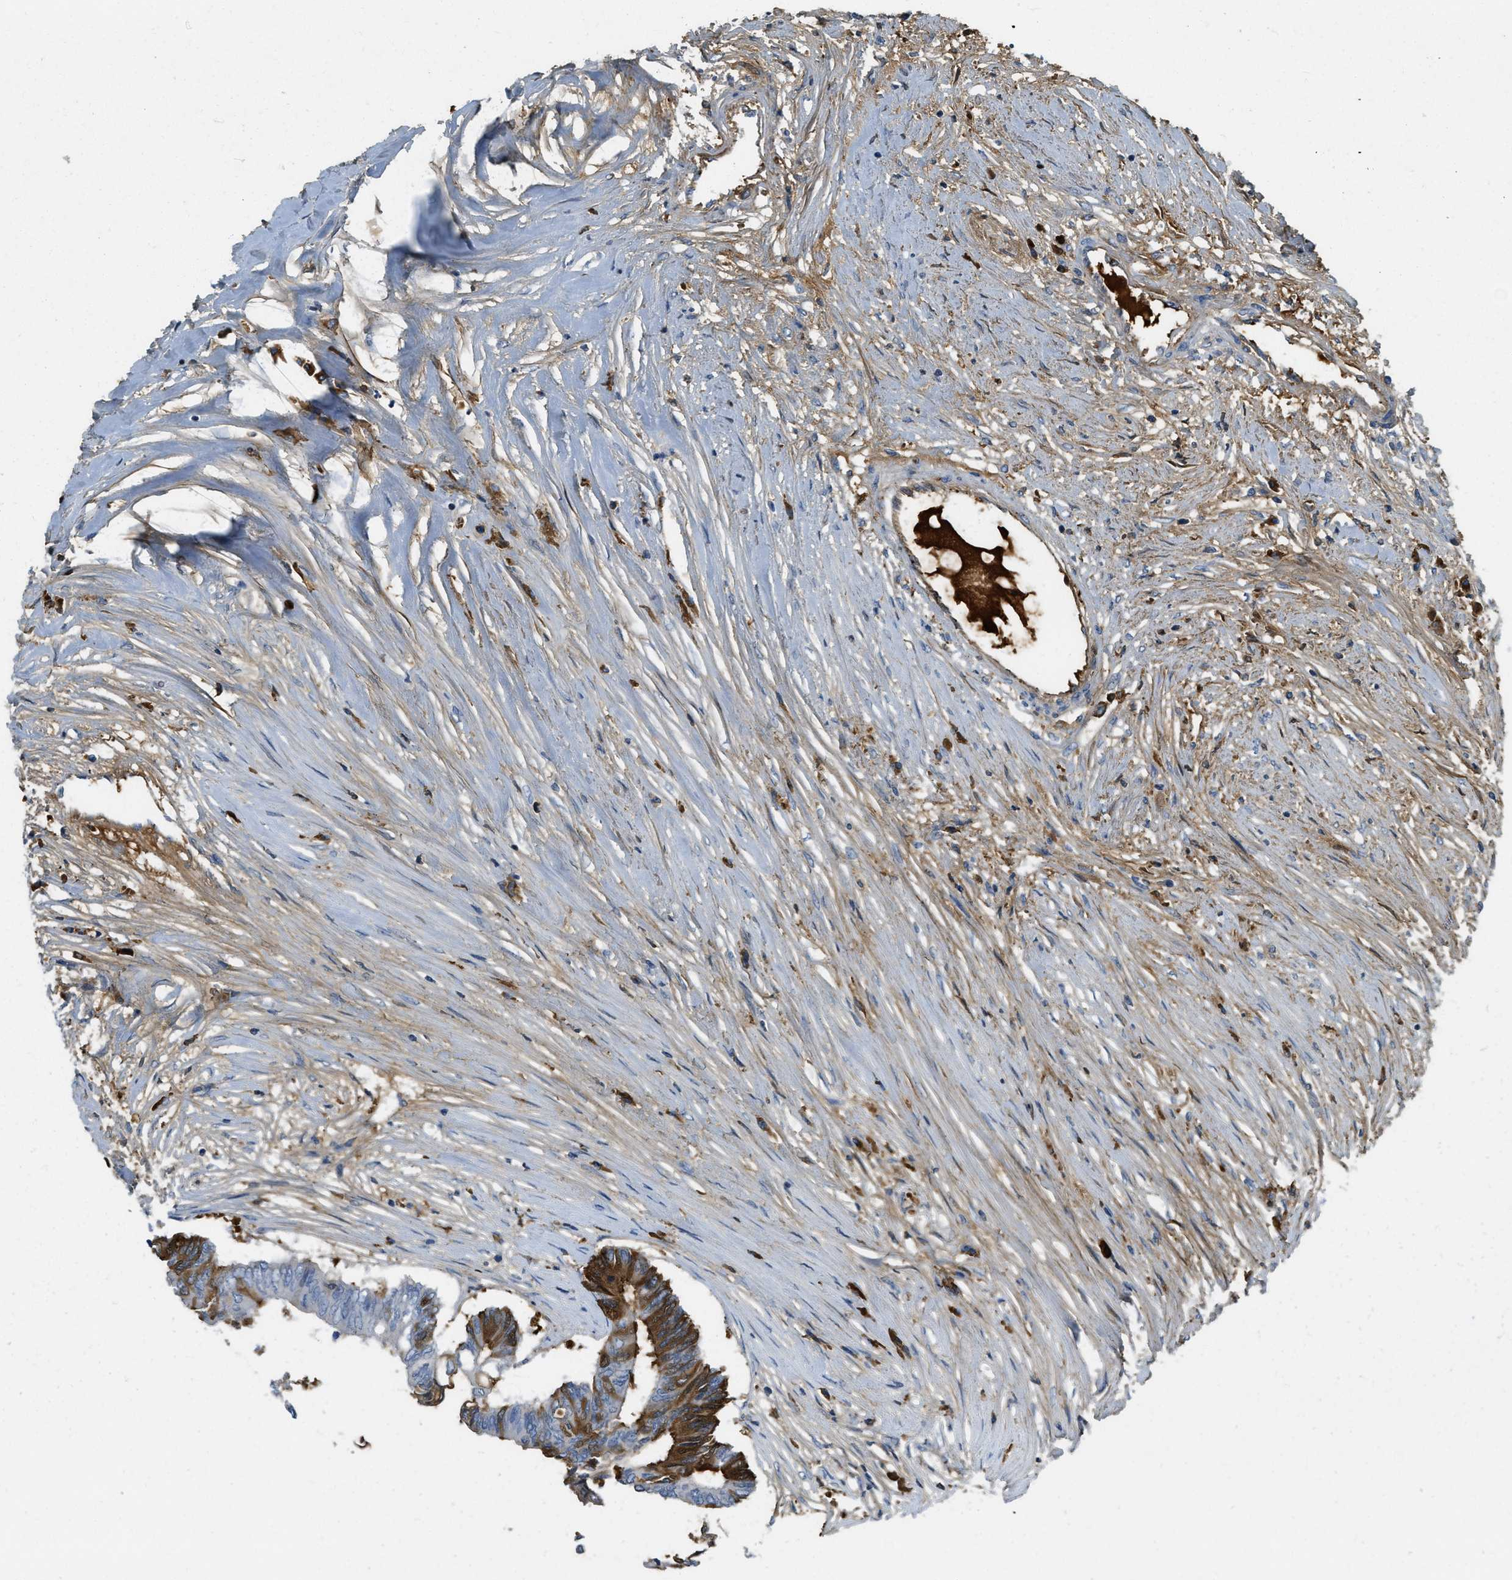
{"staining": {"intensity": "moderate", "quantity": "<25%", "location": "cytoplasmic/membranous,nuclear"}, "tissue": "colorectal cancer", "cell_type": "Tumor cells", "image_type": "cancer", "snomed": [{"axis": "morphology", "description": "Adenocarcinoma, NOS"}, {"axis": "topography", "description": "Rectum"}], "caption": "This micrograph exhibits colorectal cancer (adenocarcinoma) stained with immunohistochemistry (IHC) to label a protein in brown. The cytoplasmic/membranous and nuclear of tumor cells show moderate positivity for the protein. Nuclei are counter-stained blue.", "gene": "PRTN3", "patient": {"sex": "male", "age": 63}}